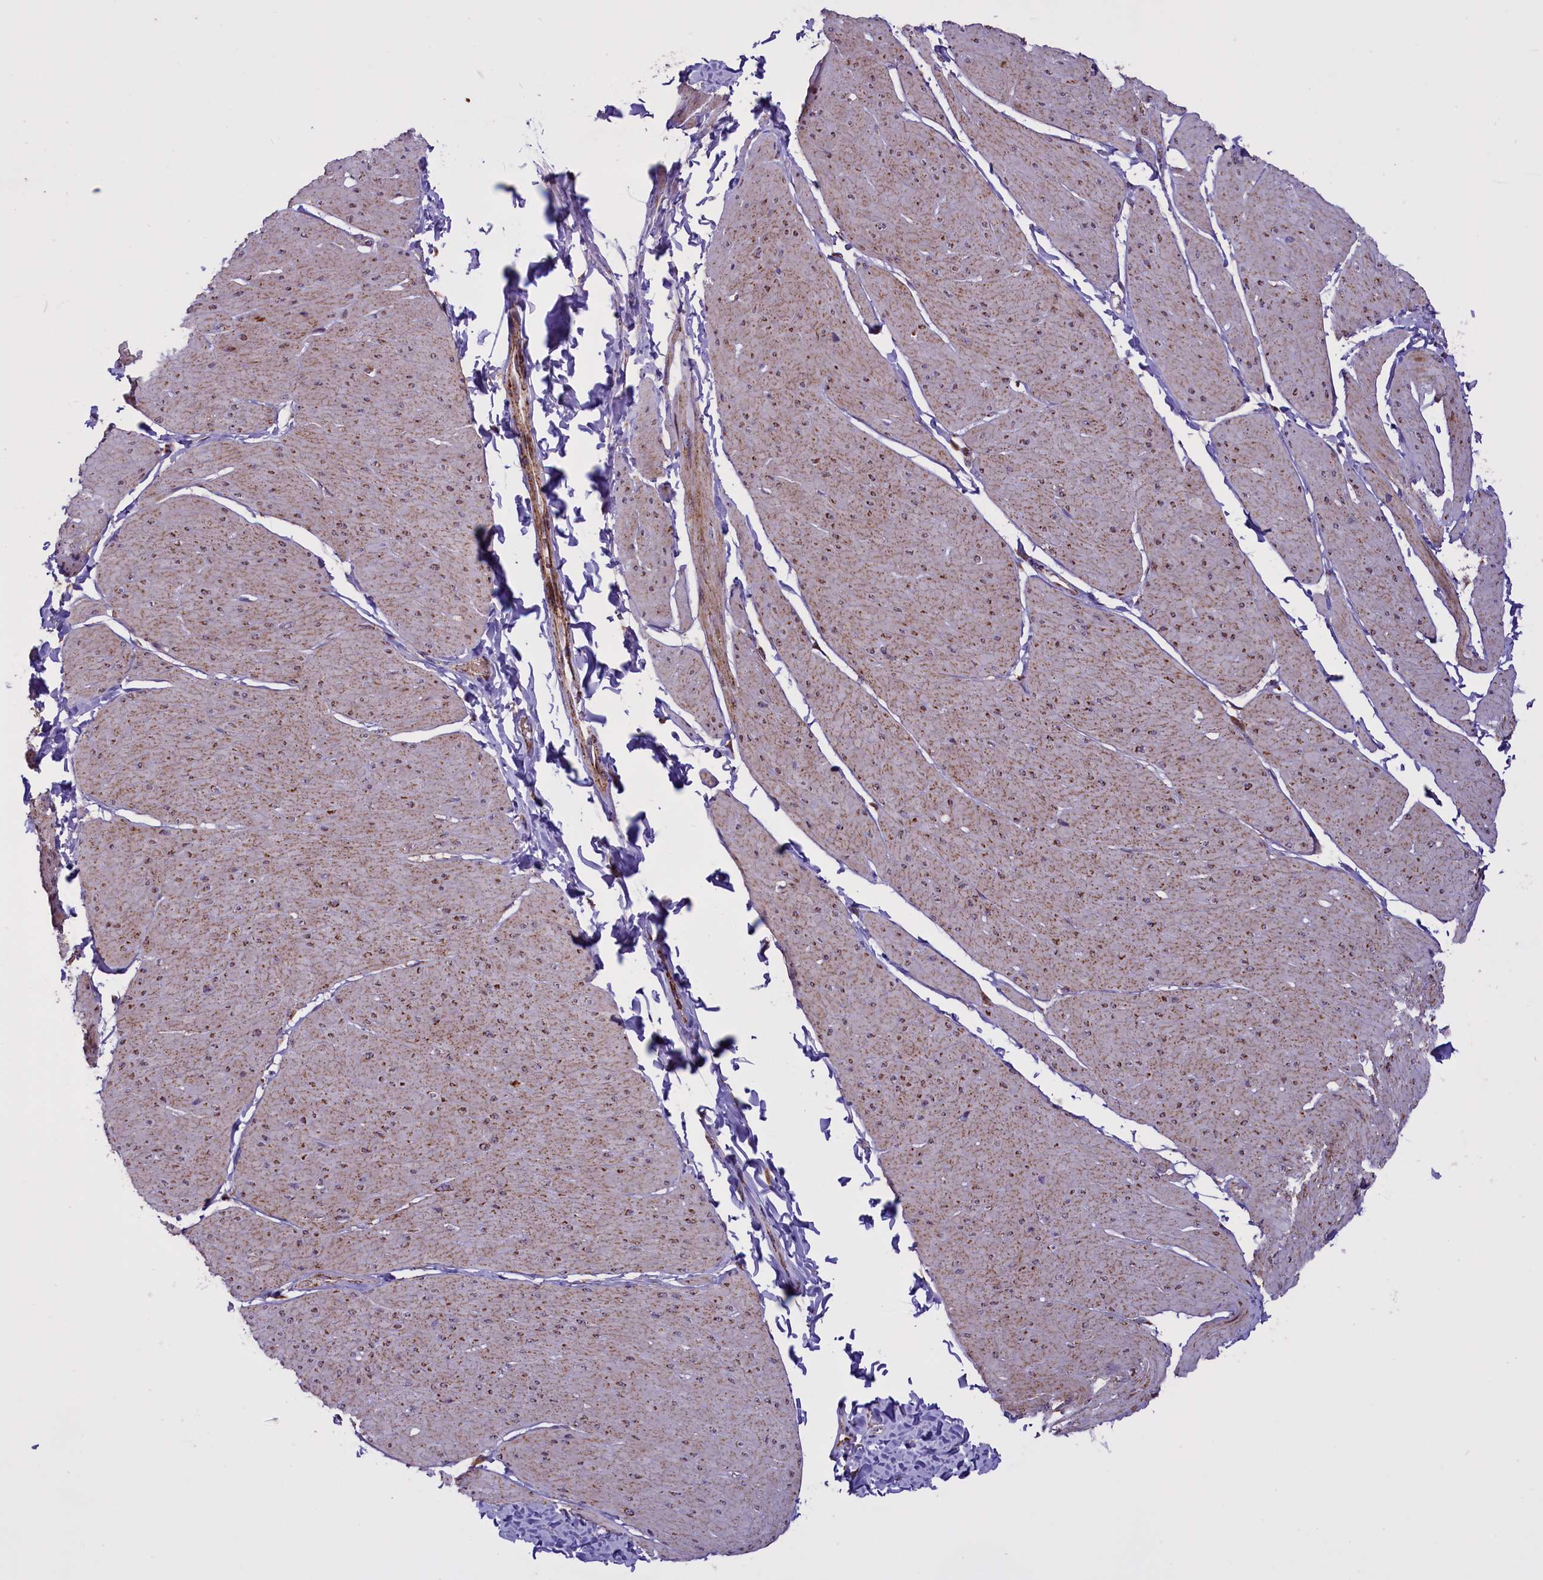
{"staining": {"intensity": "weak", "quantity": "25%-75%", "location": "cytoplasmic/membranous"}, "tissue": "smooth muscle", "cell_type": "Smooth muscle cells", "image_type": "normal", "snomed": [{"axis": "morphology", "description": "Urothelial carcinoma, High grade"}, {"axis": "topography", "description": "Urinary bladder"}], "caption": "Smooth muscle stained for a protein (brown) displays weak cytoplasmic/membranous positive expression in about 25%-75% of smooth muscle cells.", "gene": "NDUFS5", "patient": {"sex": "male", "age": 46}}